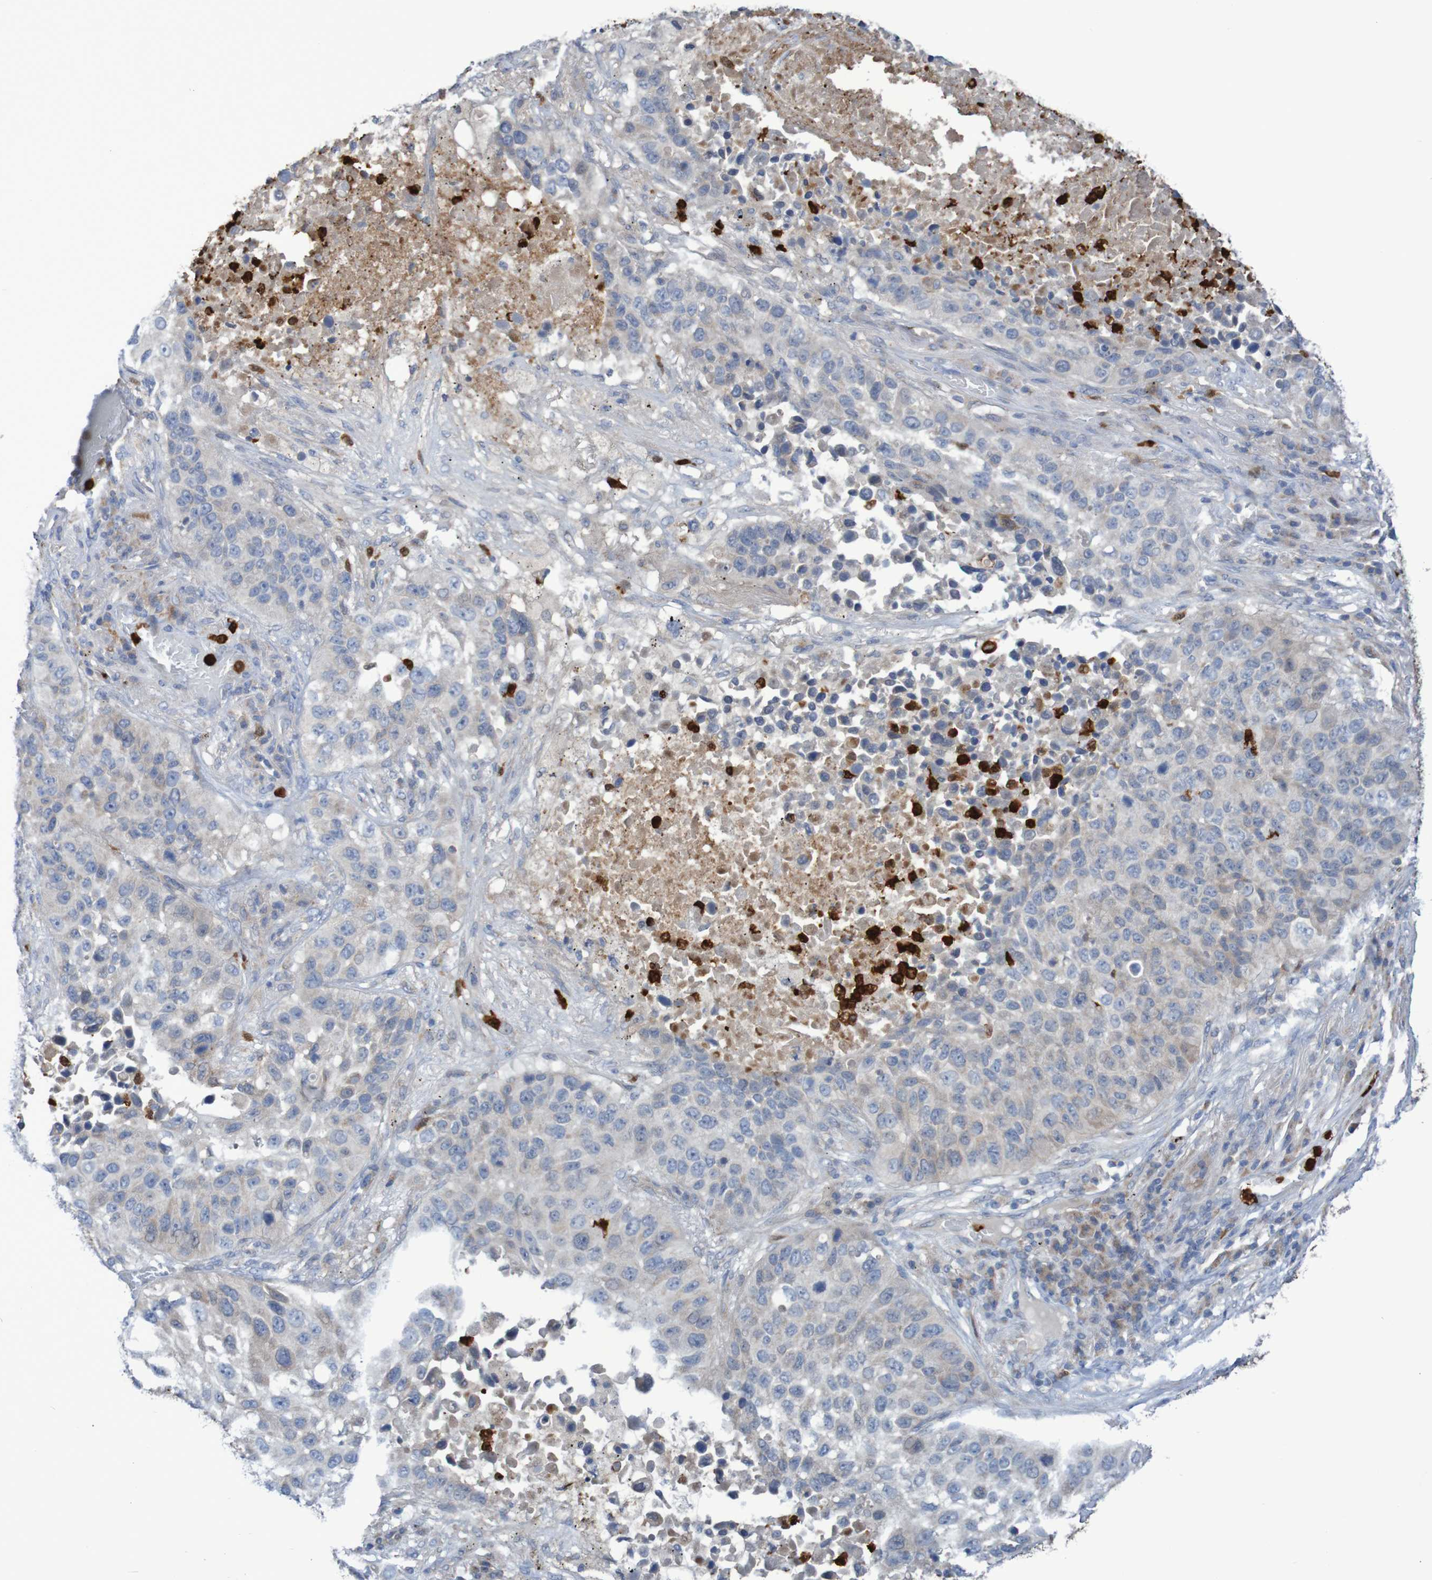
{"staining": {"intensity": "negative", "quantity": "none", "location": "none"}, "tissue": "lung cancer", "cell_type": "Tumor cells", "image_type": "cancer", "snomed": [{"axis": "morphology", "description": "Squamous cell carcinoma, NOS"}, {"axis": "topography", "description": "Lung"}], "caption": "IHC of lung squamous cell carcinoma demonstrates no expression in tumor cells.", "gene": "PARP4", "patient": {"sex": "male", "age": 57}}